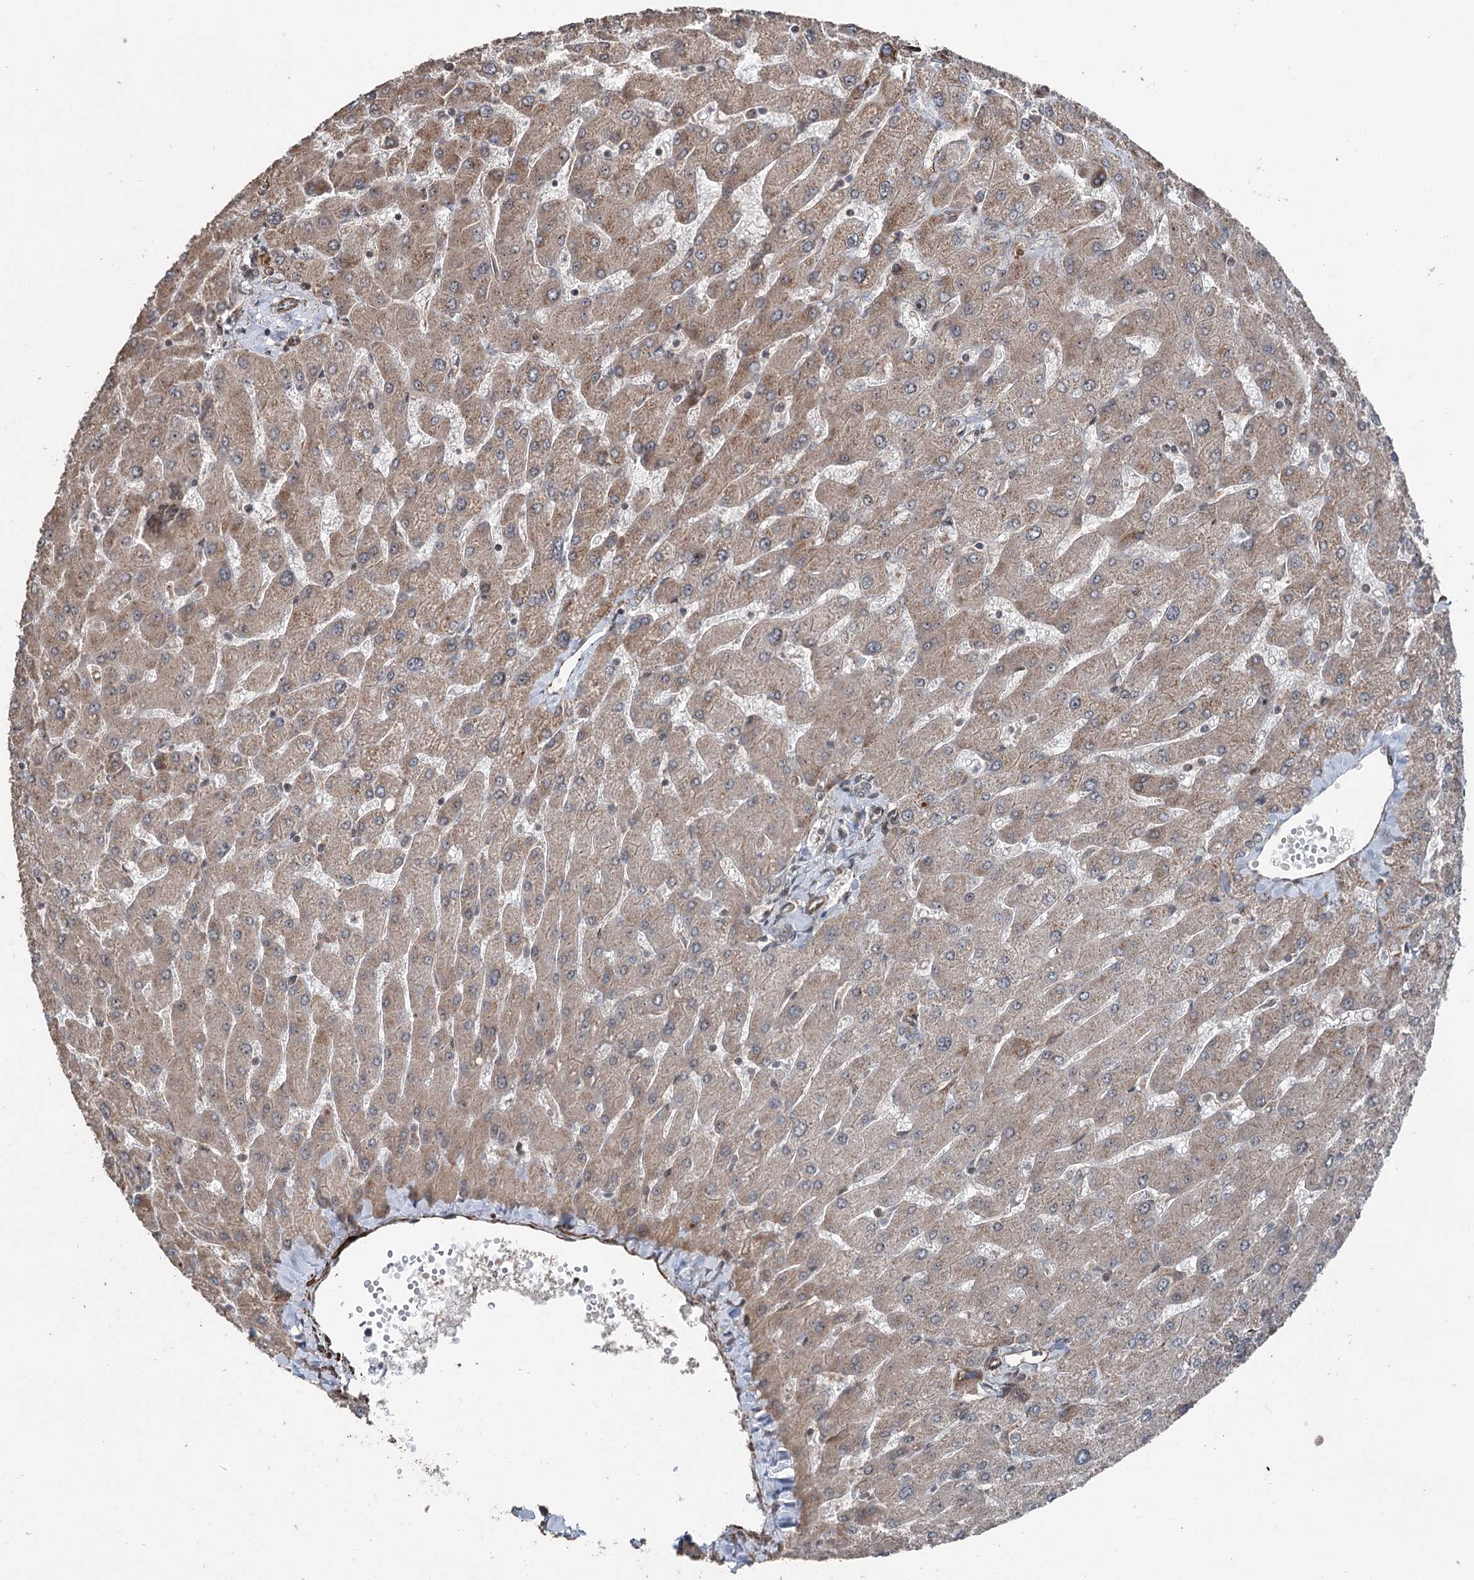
{"staining": {"intensity": "weak", "quantity": ">75%", "location": "cytoplasmic/membranous"}, "tissue": "liver", "cell_type": "Cholangiocytes", "image_type": "normal", "snomed": [{"axis": "morphology", "description": "Normal tissue, NOS"}, {"axis": "topography", "description": "Liver"}], "caption": "A high-resolution image shows IHC staining of benign liver, which displays weak cytoplasmic/membranous staining in about >75% of cholangiocytes.", "gene": "CCDC82", "patient": {"sex": "male", "age": 55}}